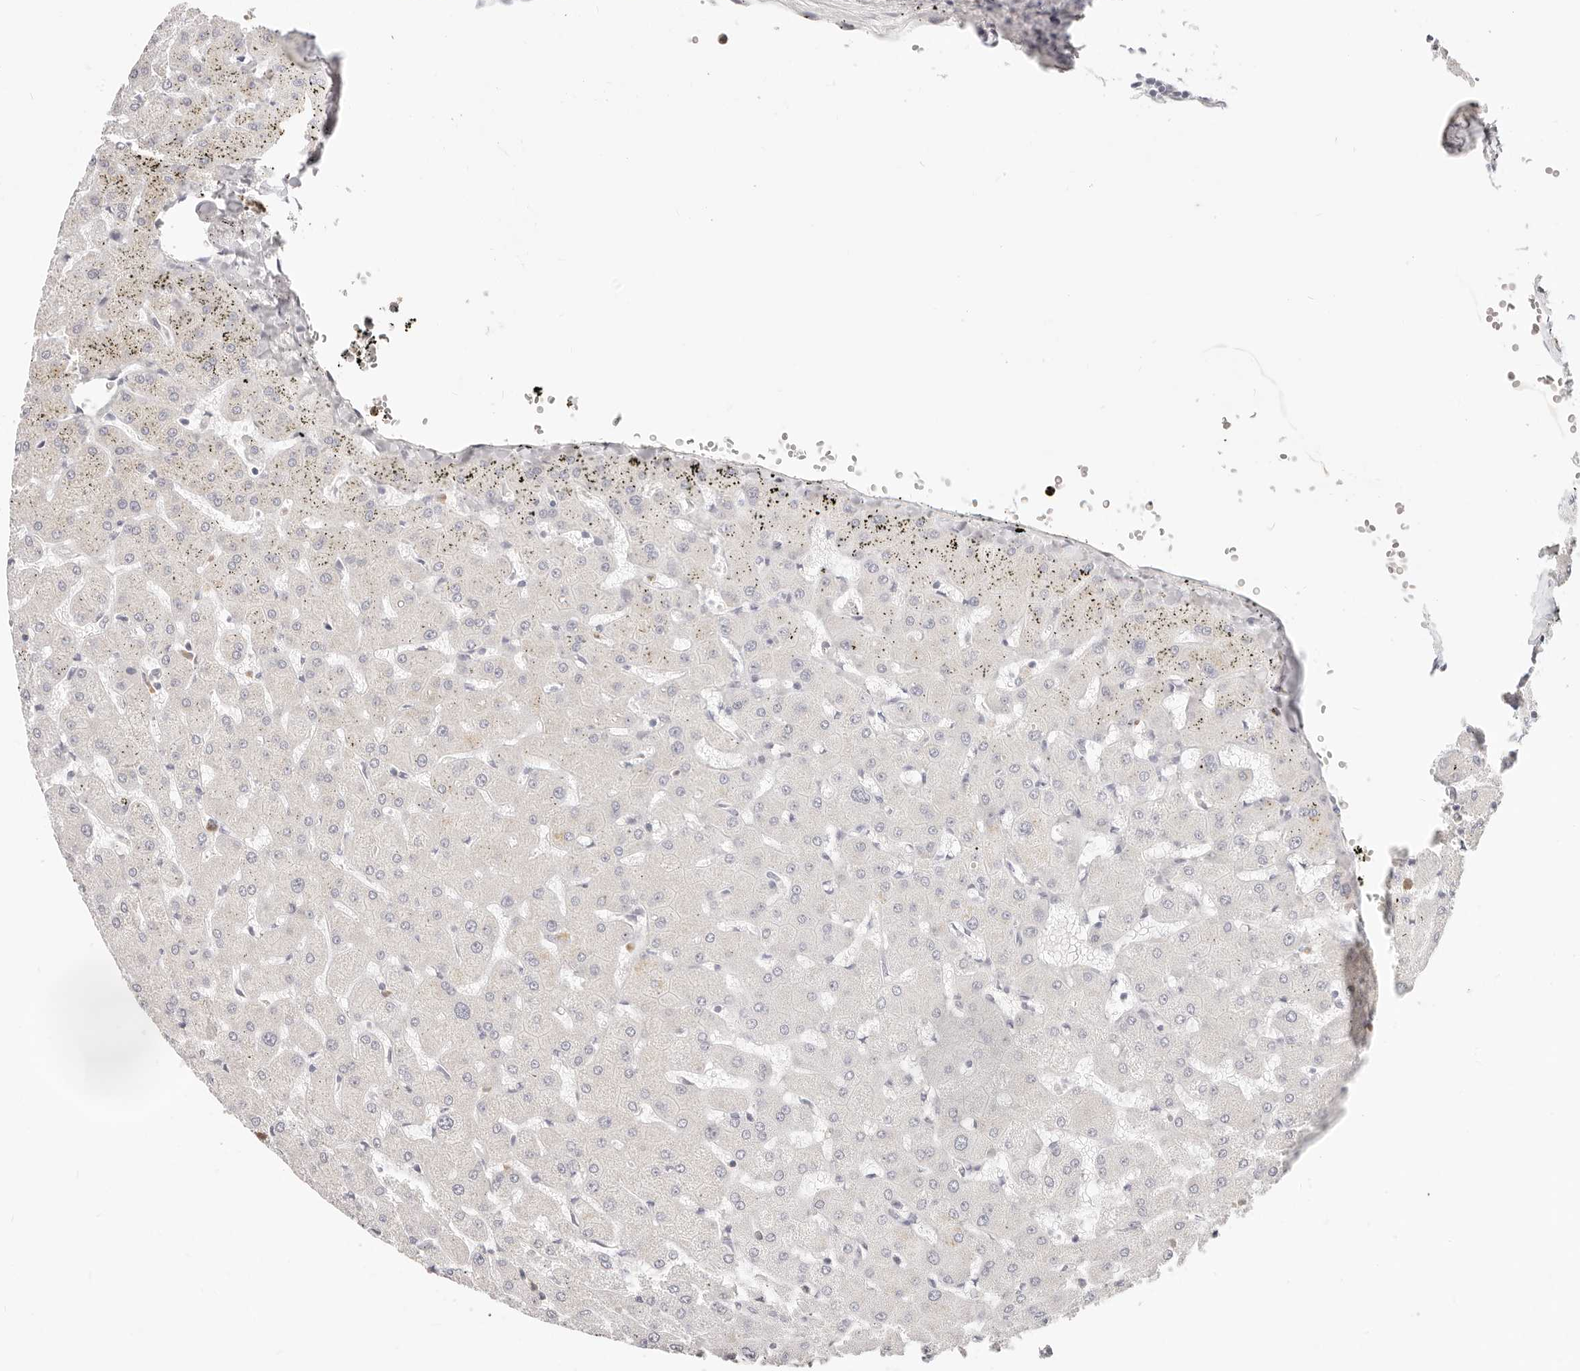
{"staining": {"intensity": "negative", "quantity": "none", "location": "none"}, "tissue": "liver", "cell_type": "Cholangiocytes", "image_type": "normal", "snomed": [{"axis": "morphology", "description": "Normal tissue, NOS"}, {"axis": "topography", "description": "Liver"}], "caption": "Protein analysis of normal liver reveals no significant staining in cholangiocytes.", "gene": "ASCL1", "patient": {"sex": "female", "age": 63}}